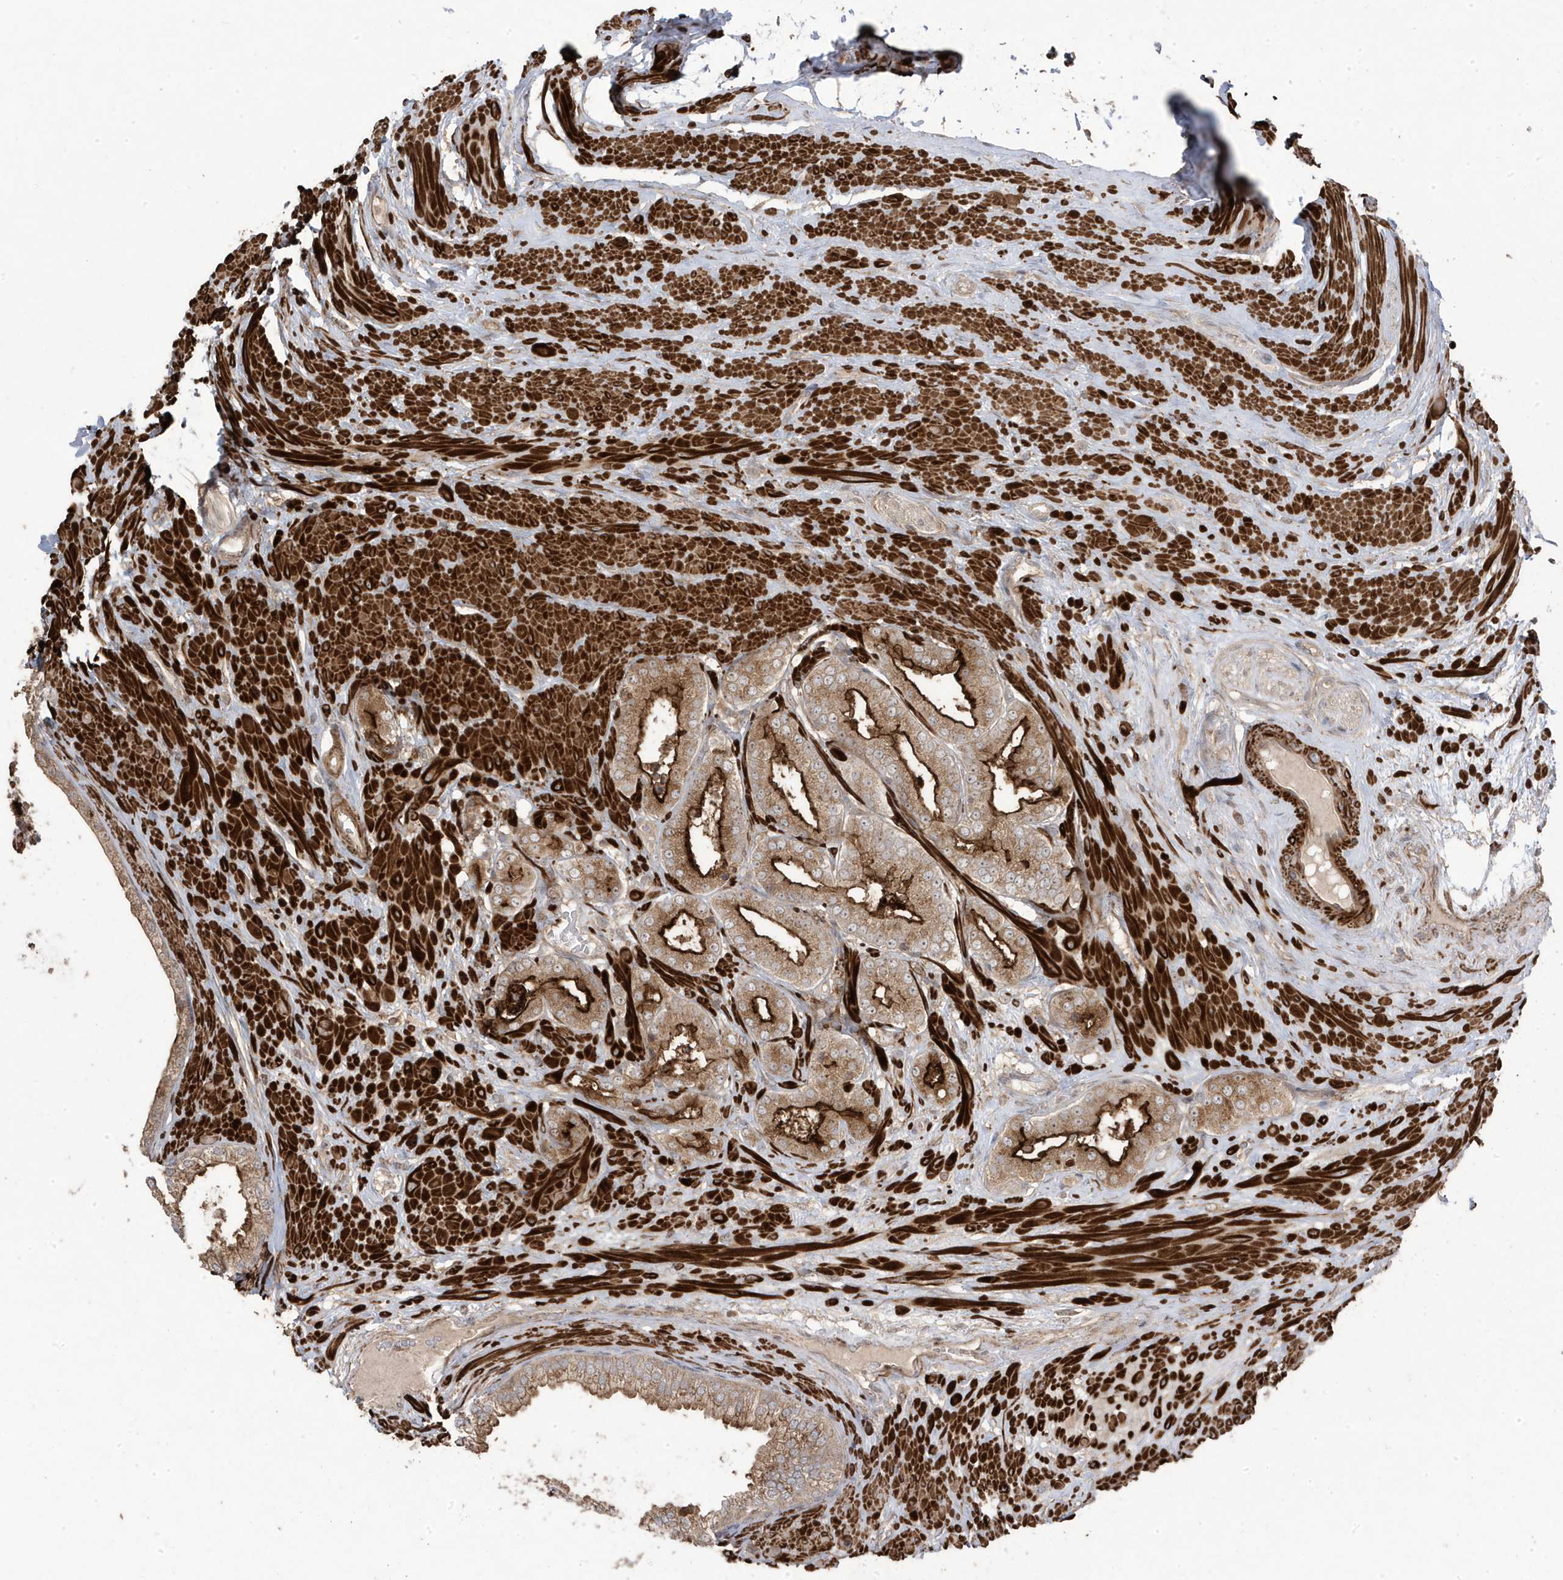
{"staining": {"intensity": "strong", "quantity": "25%-75%", "location": "cytoplasmic/membranous"}, "tissue": "prostate cancer", "cell_type": "Tumor cells", "image_type": "cancer", "snomed": [{"axis": "morphology", "description": "Adenocarcinoma, Low grade"}, {"axis": "topography", "description": "Prostate"}], "caption": "Tumor cells display high levels of strong cytoplasmic/membranous positivity in approximately 25%-75% of cells in human adenocarcinoma (low-grade) (prostate).", "gene": "CETN3", "patient": {"sex": "male", "age": 63}}